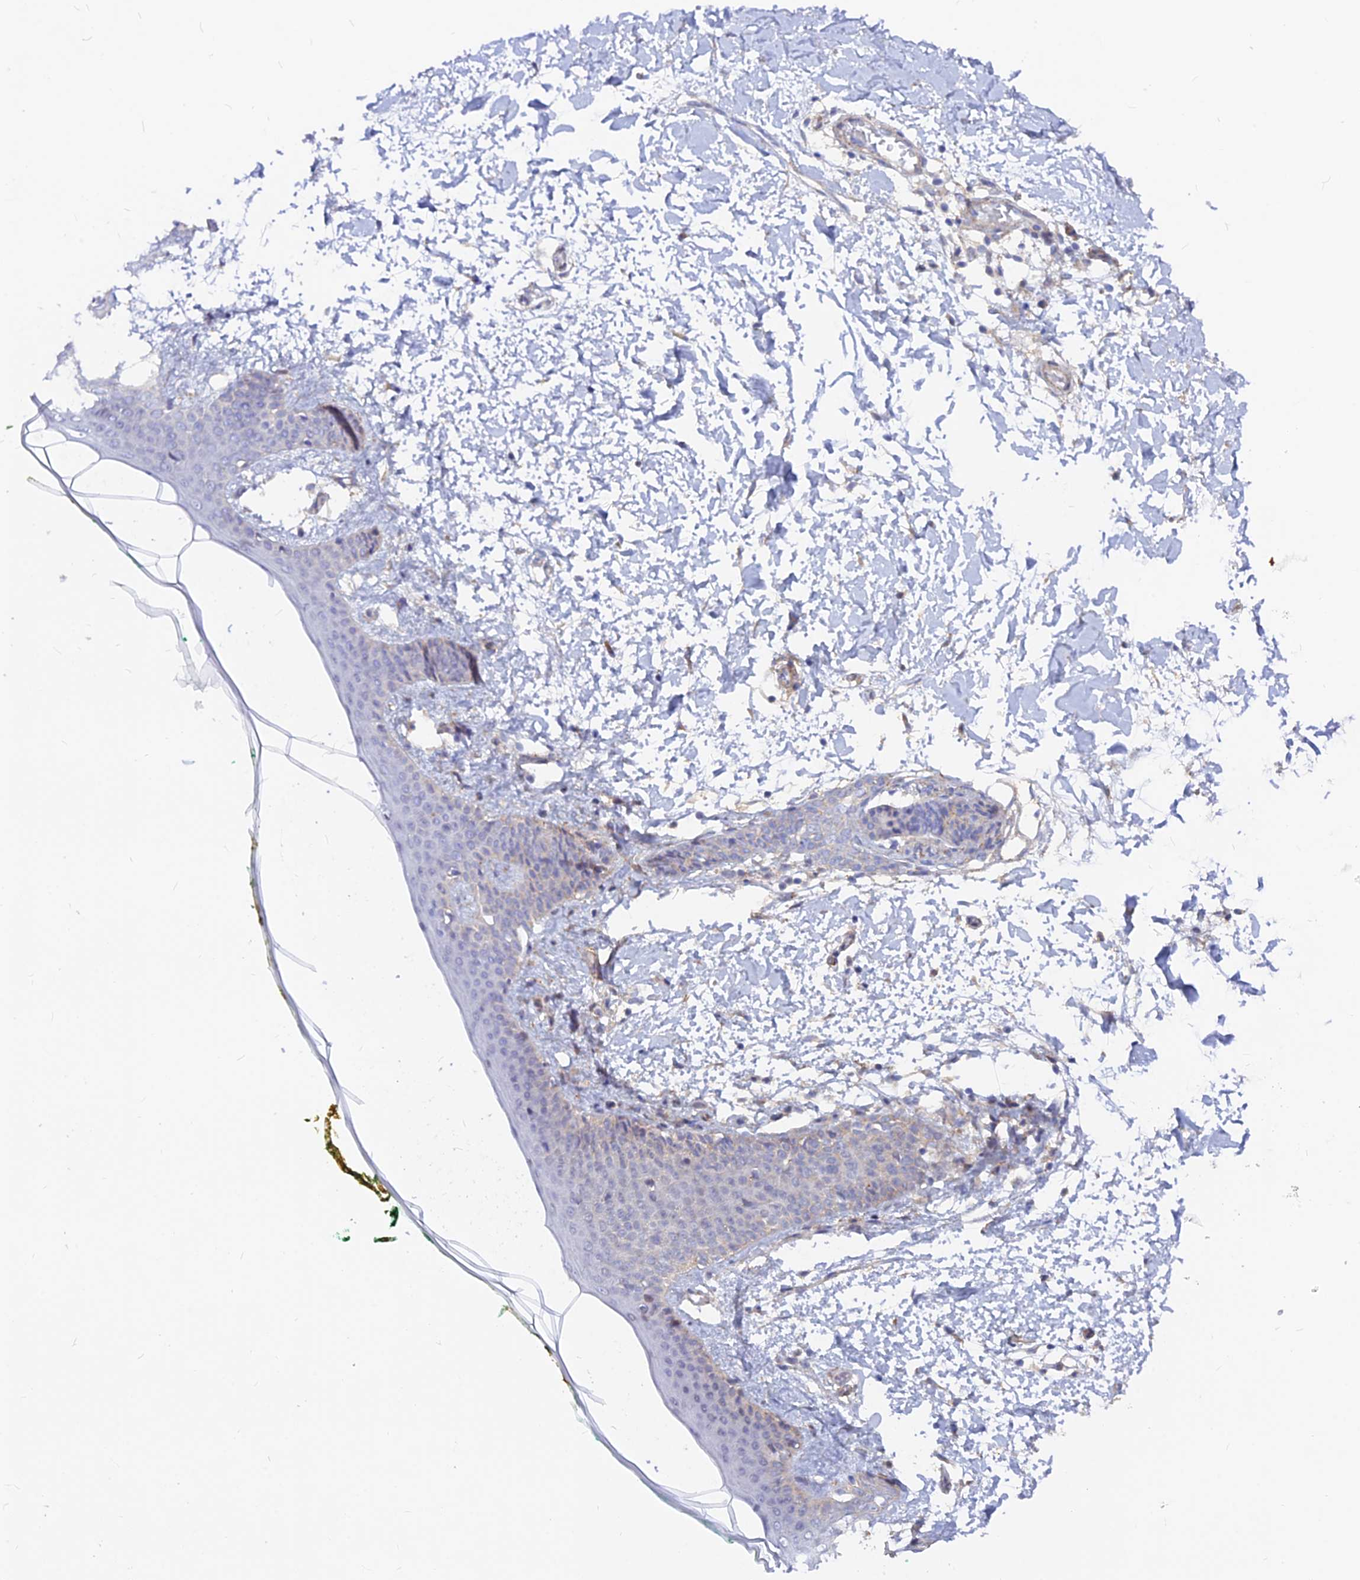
{"staining": {"intensity": "weak", "quantity": ">75%", "location": "cytoplasmic/membranous"}, "tissue": "skin", "cell_type": "Fibroblasts", "image_type": "normal", "snomed": [{"axis": "morphology", "description": "Normal tissue, NOS"}, {"axis": "topography", "description": "Skin"}], "caption": "Immunohistochemistry (IHC) image of benign skin: human skin stained using immunohistochemistry (IHC) exhibits low levels of weak protein expression localized specifically in the cytoplasmic/membranous of fibroblasts, appearing as a cytoplasmic/membranous brown color.", "gene": "VSTM2L", "patient": {"sex": "female", "age": 34}}